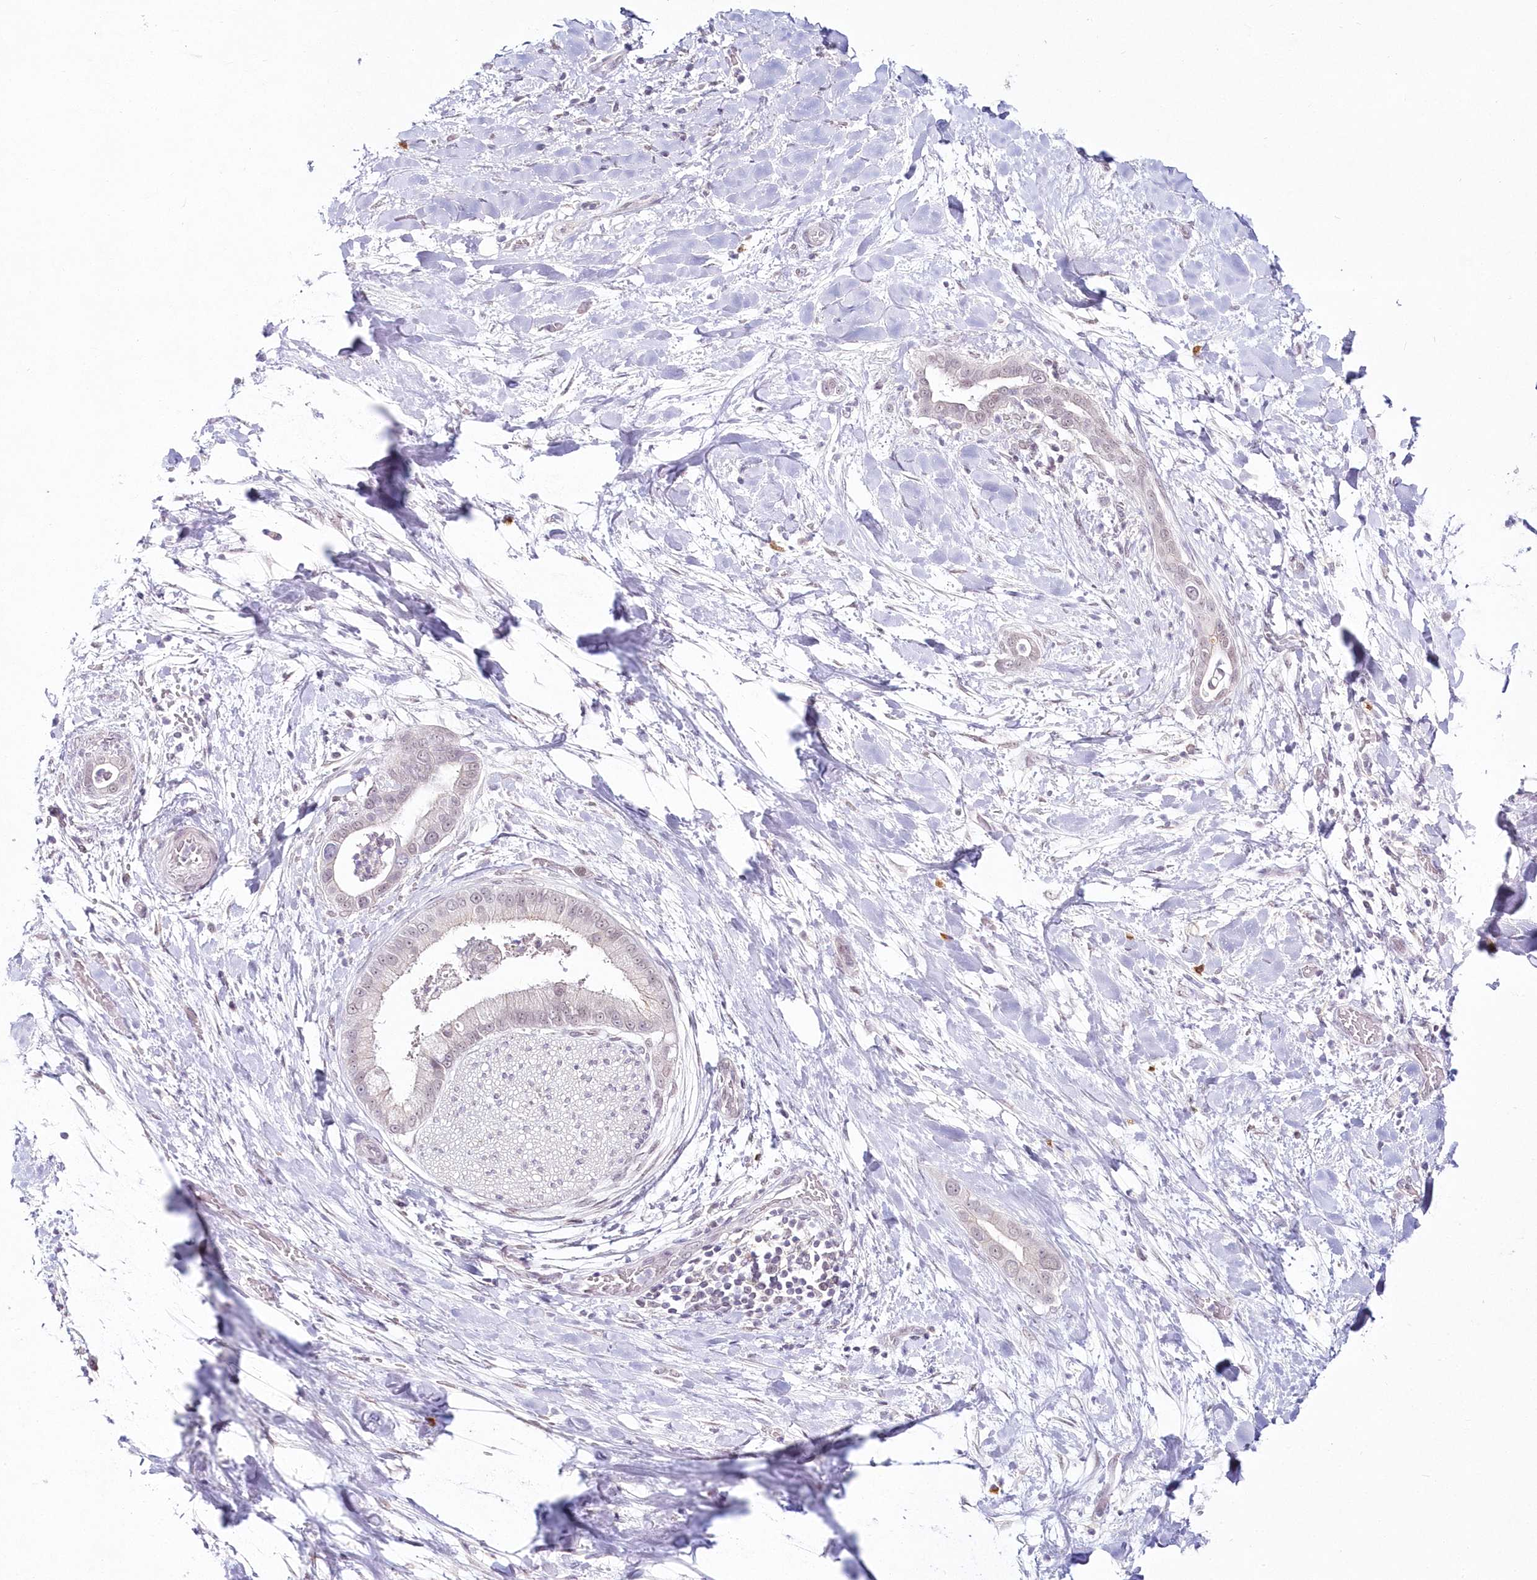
{"staining": {"intensity": "weak", "quantity": "<25%", "location": "nuclear"}, "tissue": "liver cancer", "cell_type": "Tumor cells", "image_type": "cancer", "snomed": [{"axis": "morphology", "description": "Cholangiocarcinoma"}, {"axis": "topography", "description": "Liver"}], "caption": "There is no significant staining in tumor cells of liver cancer.", "gene": "HYCC2", "patient": {"sex": "female", "age": 54}}